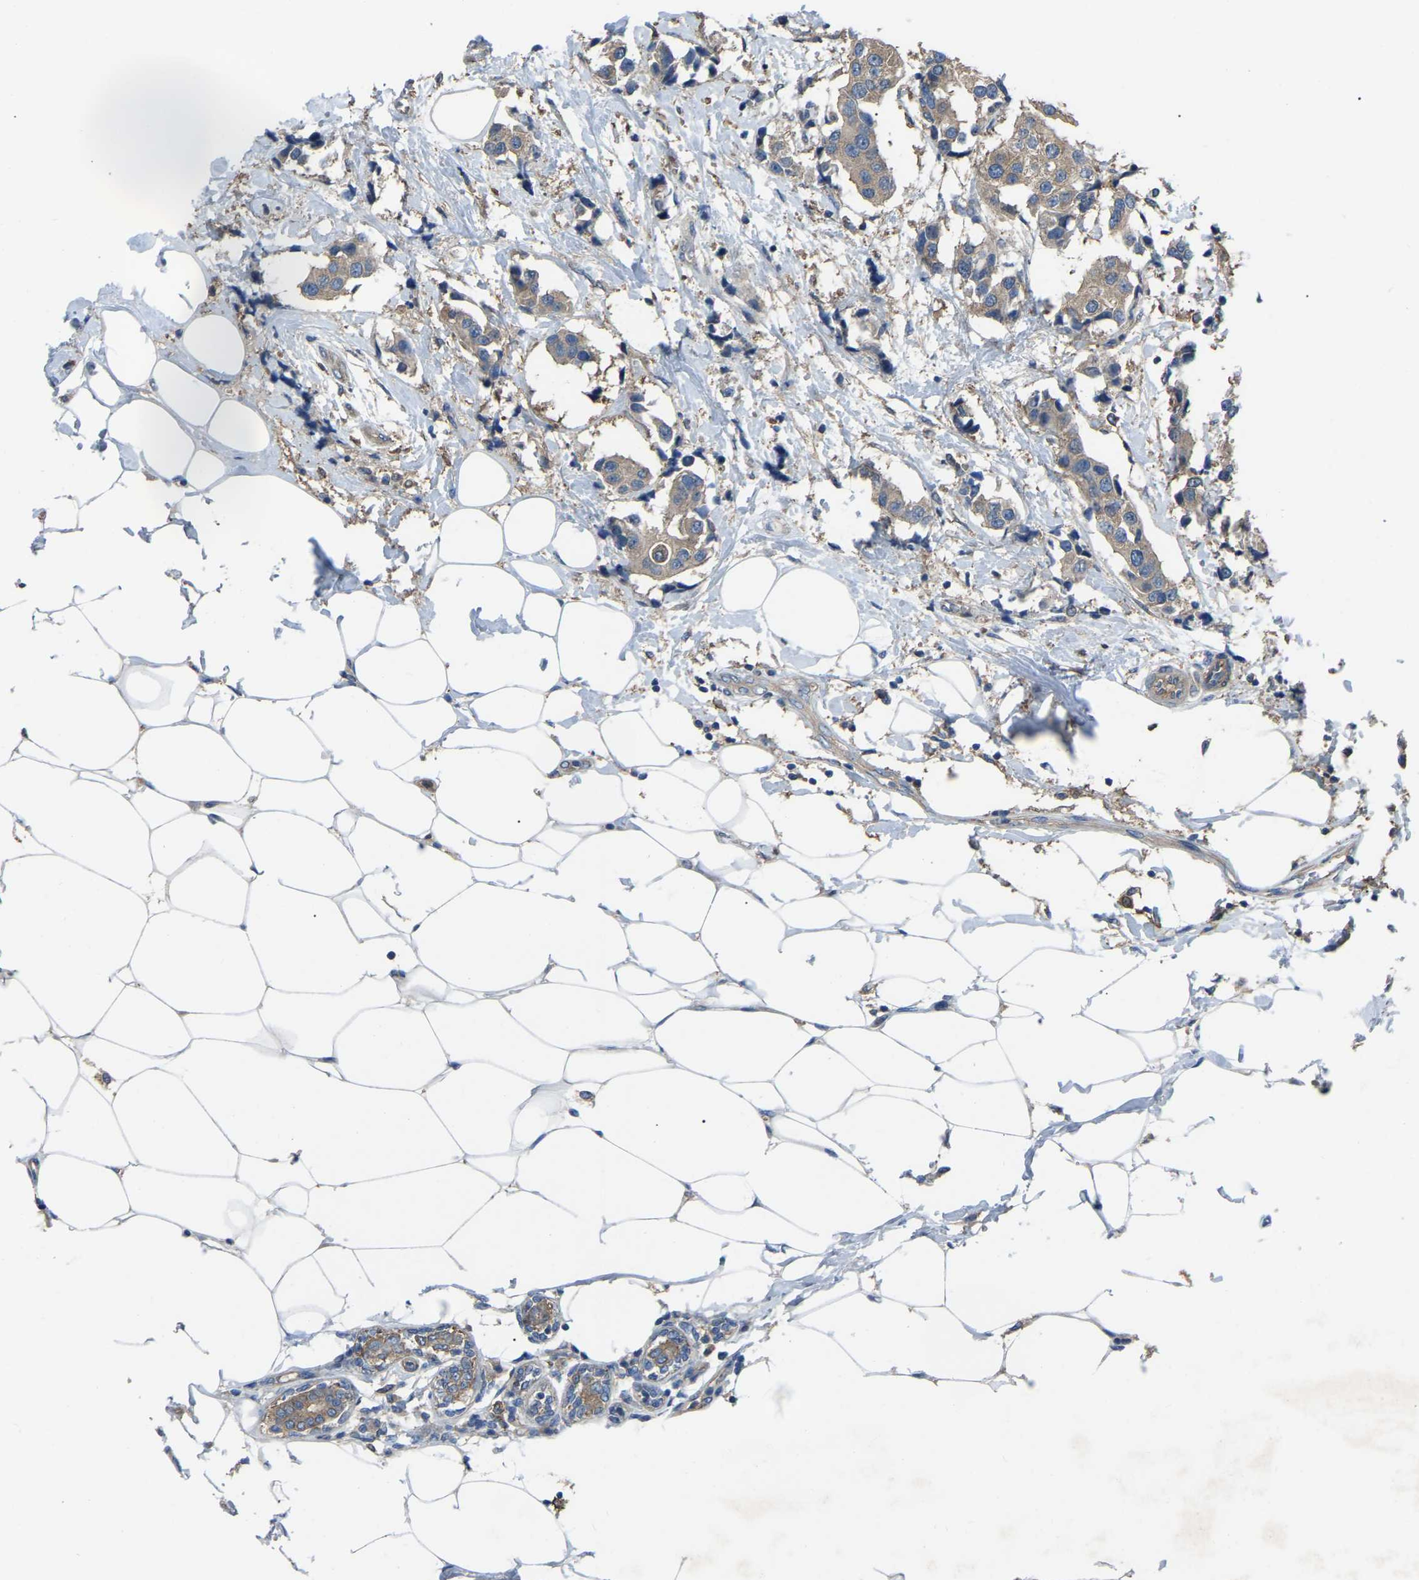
{"staining": {"intensity": "weak", "quantity": ">75%", "location": "cytoplasmic/membranous"}, "tissue": "breast cancer", "cell_type": "Tumor cells", "image_type": "cancer", "snomed": [{"axis": "morphology", "description": "Normal tissue, NOS"}, {"axis": "morphology", "description": "Duct carcinoma"}, {"axis": "topography", "description": "Breast"}], "caption": "Immunohistochemical staining of breast infiltrating ductal carcinoma reveals low levels of weak cytoplasmic/membranous positivity in about >75% of tumor cells.", "gene": "AIMP1", "patient": {"sex": "female", "age": 39}}